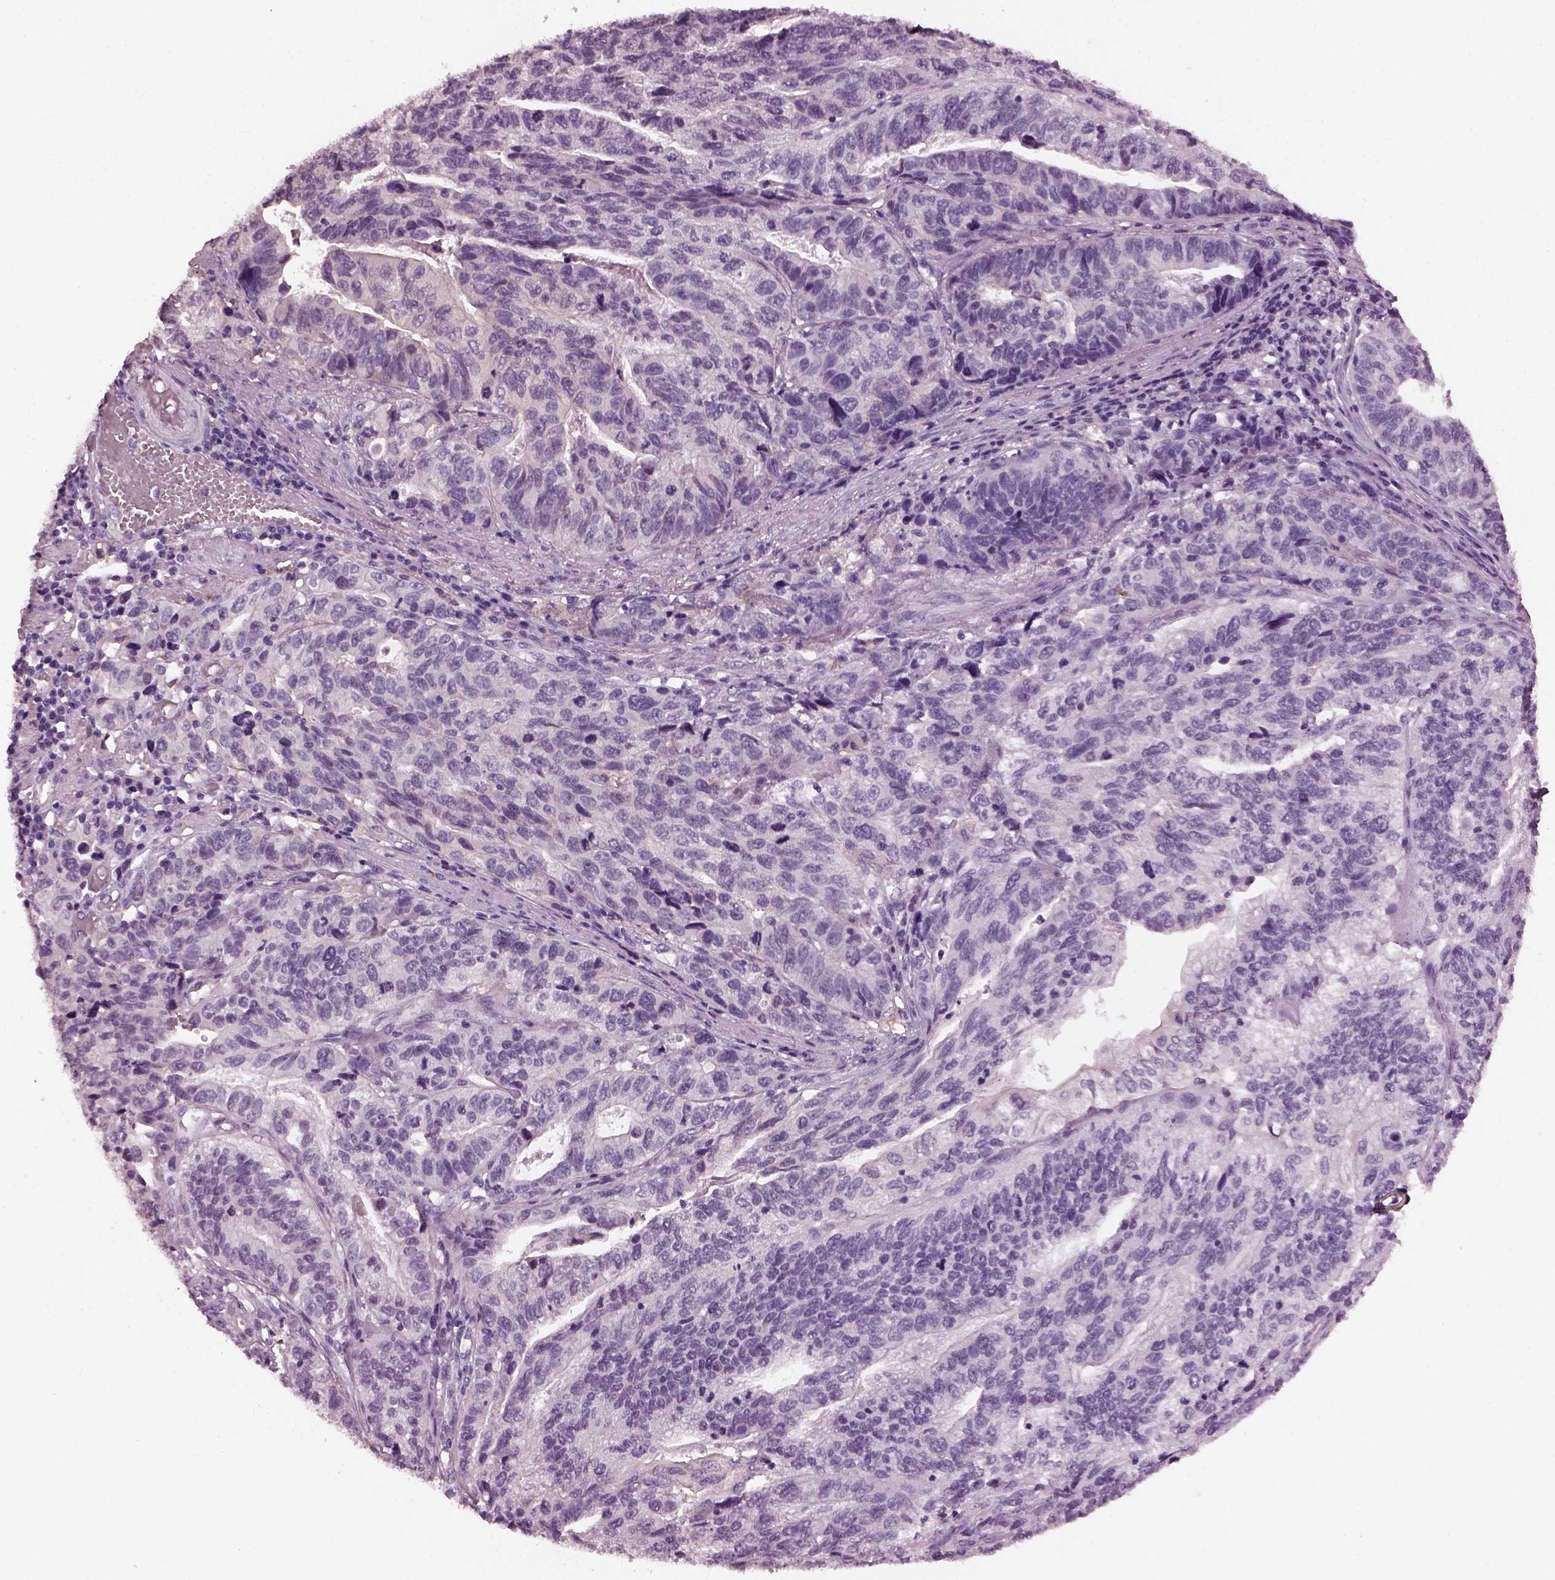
{"staining": {"intensity": "negative", "quantity": "none", "location": "none"}, "tissue": "stomach cancer", "cell_type": "Tumor cells", "image_type": "cancer", "snomed": [{"axis": "morphology", "description": "Adenocarcinoma, NOS"}, {"axis": "topography", "description": "Stomach, upper"}], "caption": "IHC of human stomach cancer (adenocarcinoma) demonstrates no staining in tumor cells.", "gene": "SHTN1", "patient": {"sex": "female", "age": 67}}